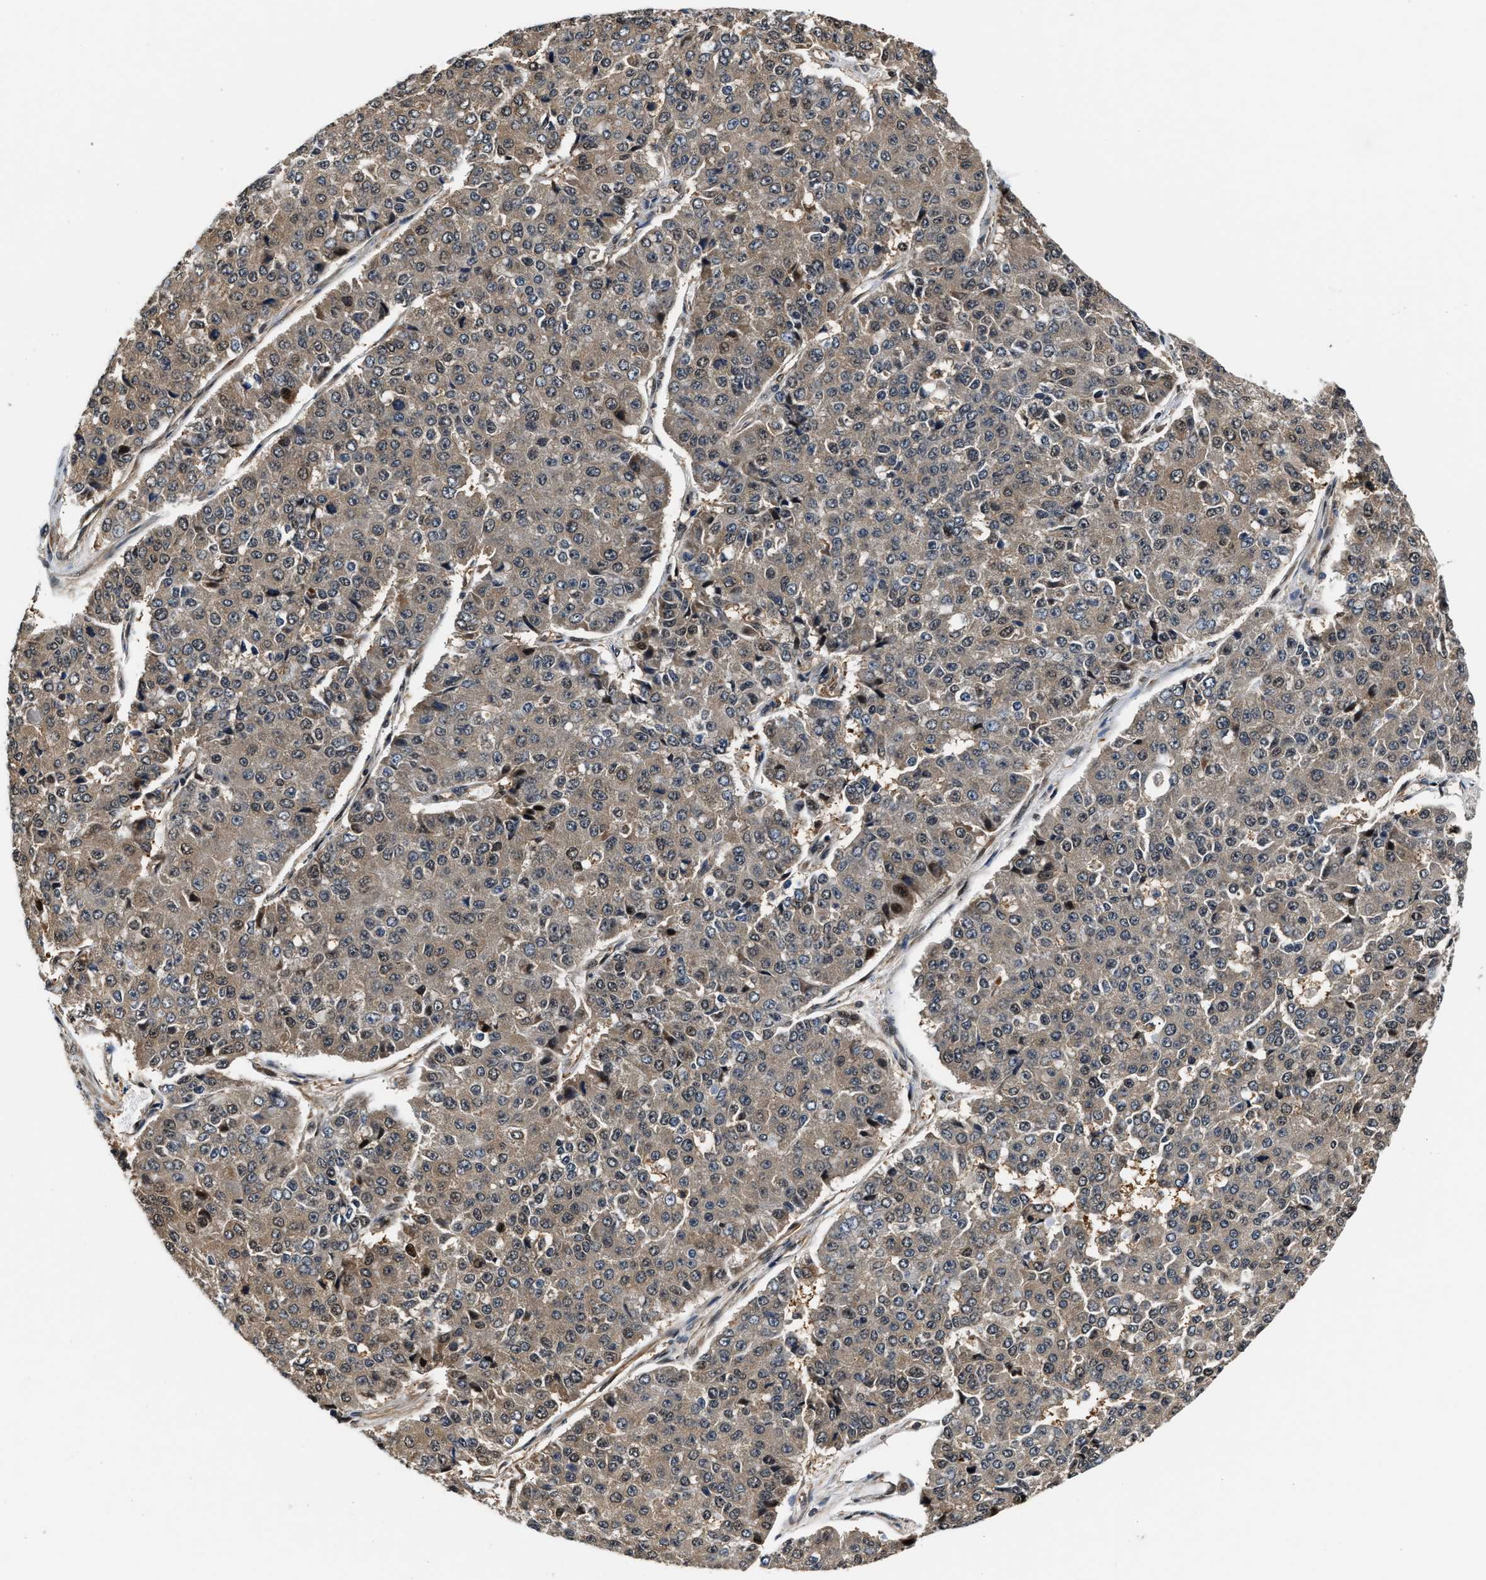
{"staining": {"intensity": "weak", "quantity": ">75%", "location": "cytoplasmic/membranous"}, "tissue": "pancreatic cancer", "cell_type": "Tumor cells", "image_type": "cancer", "snomed": [{"axis": "morphology", "description": "Adenocarcinoma, NOS"}, {"axis": "topography", "description": "Pancreas"}], "caption": "Immunohistochemistry (IHC) micrograph of neoplastic tissue: human pancreatic adenocarcinoma stained using IHC reveals low levels of weak protein expression localized specifically in the cytoplasmic/membranous of tumor cells, appearing as a cytoplasmic/membranous brown color.", "gene": "TUT7", "patient": {"sex": "male", "age": 50}}